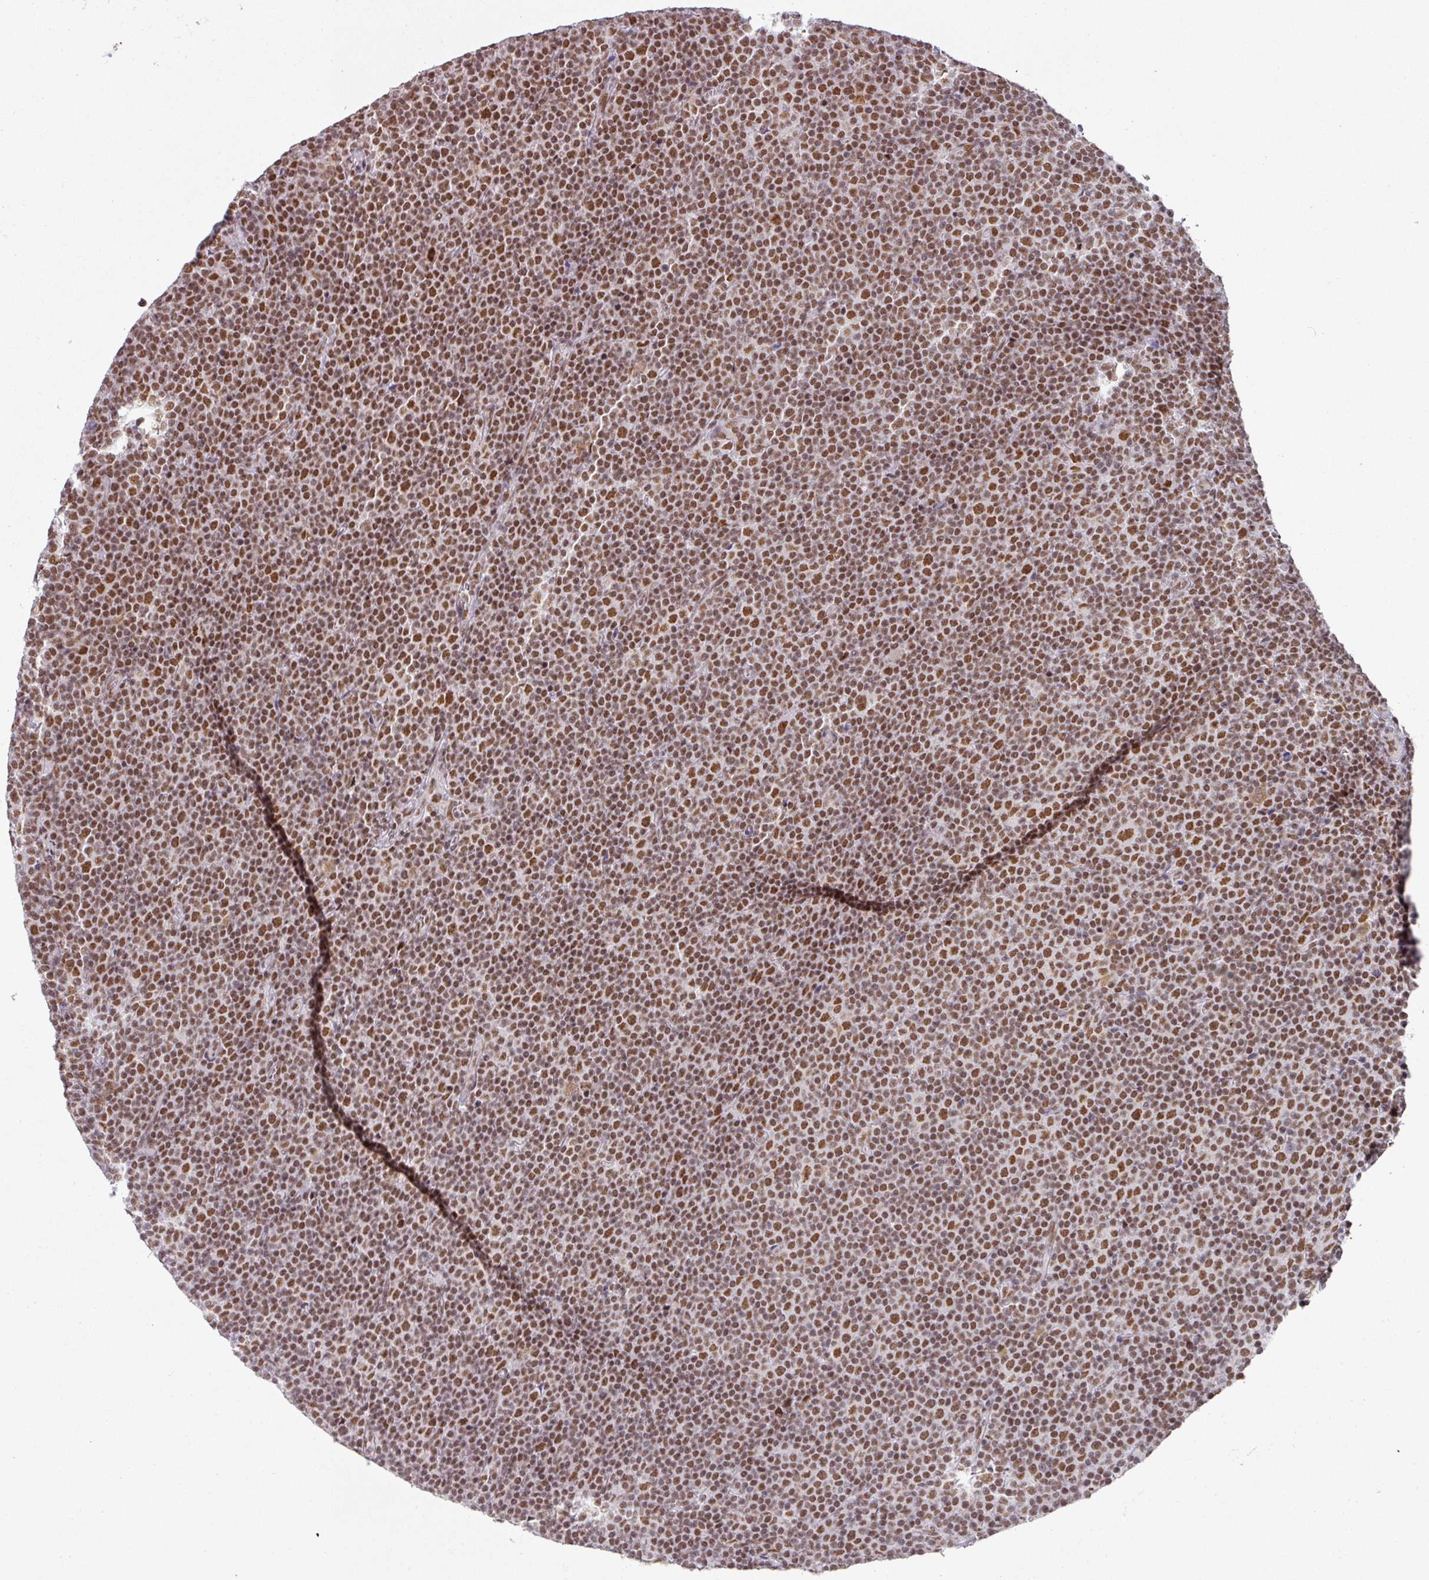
{"staining": {"intensity": "moderate", "quantity": ">75%", "location": "nuclear"}, "tissue": "lymphoma", "cell_type": "Tumor cells", "image_type": "cancer", "snomed": [{"axis": "morphology", "description": "Malignant lymphoma, non-Hodgkin's type, Low grade"}, {"axis": "topography", "description": "Lymph node"}], "caption": "Protein analysis of lymphoma tissue displays moderate nuclear staining in about >75% of tumor cells.", "gene": "NCOA5", "patient": {"sex": "female", "age": 67}}